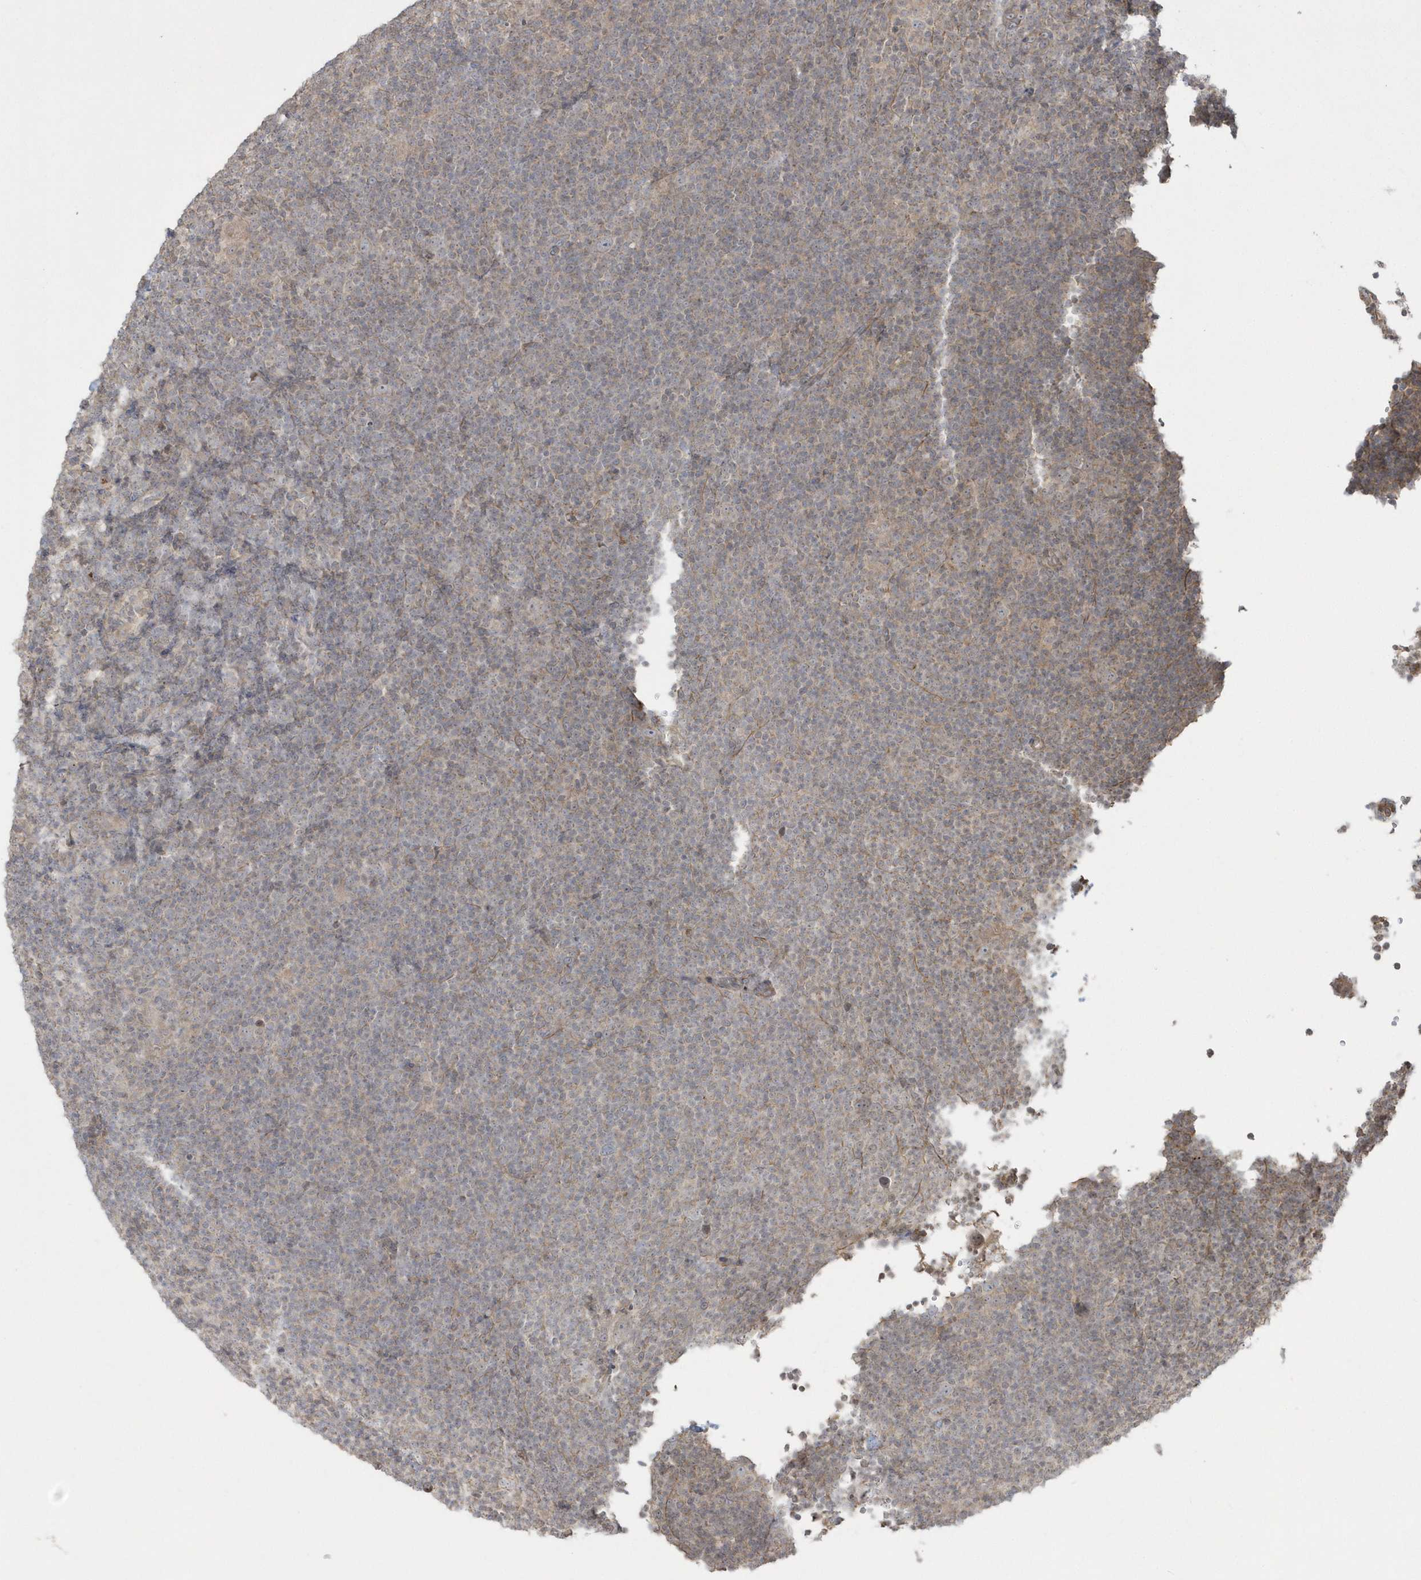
{"staining": {"intensity": "negative", "quantity": "none", "location": "none"}, "tissue": "lymphoma", "cell_type": "Tumor cells", "image_type": "cancer", "snomed": [{"axis": "morphology", "description": "Hodgkin's disease, NOS"}, {"axis": "topography", "description": "Lymph node"}], "caption": "Hodgkin's disease was stained to show a protein in brown. There is no significant positivity in tumor cells.", "gene": "ARMC8", "patient": {"sex": "female", "age": 57}}